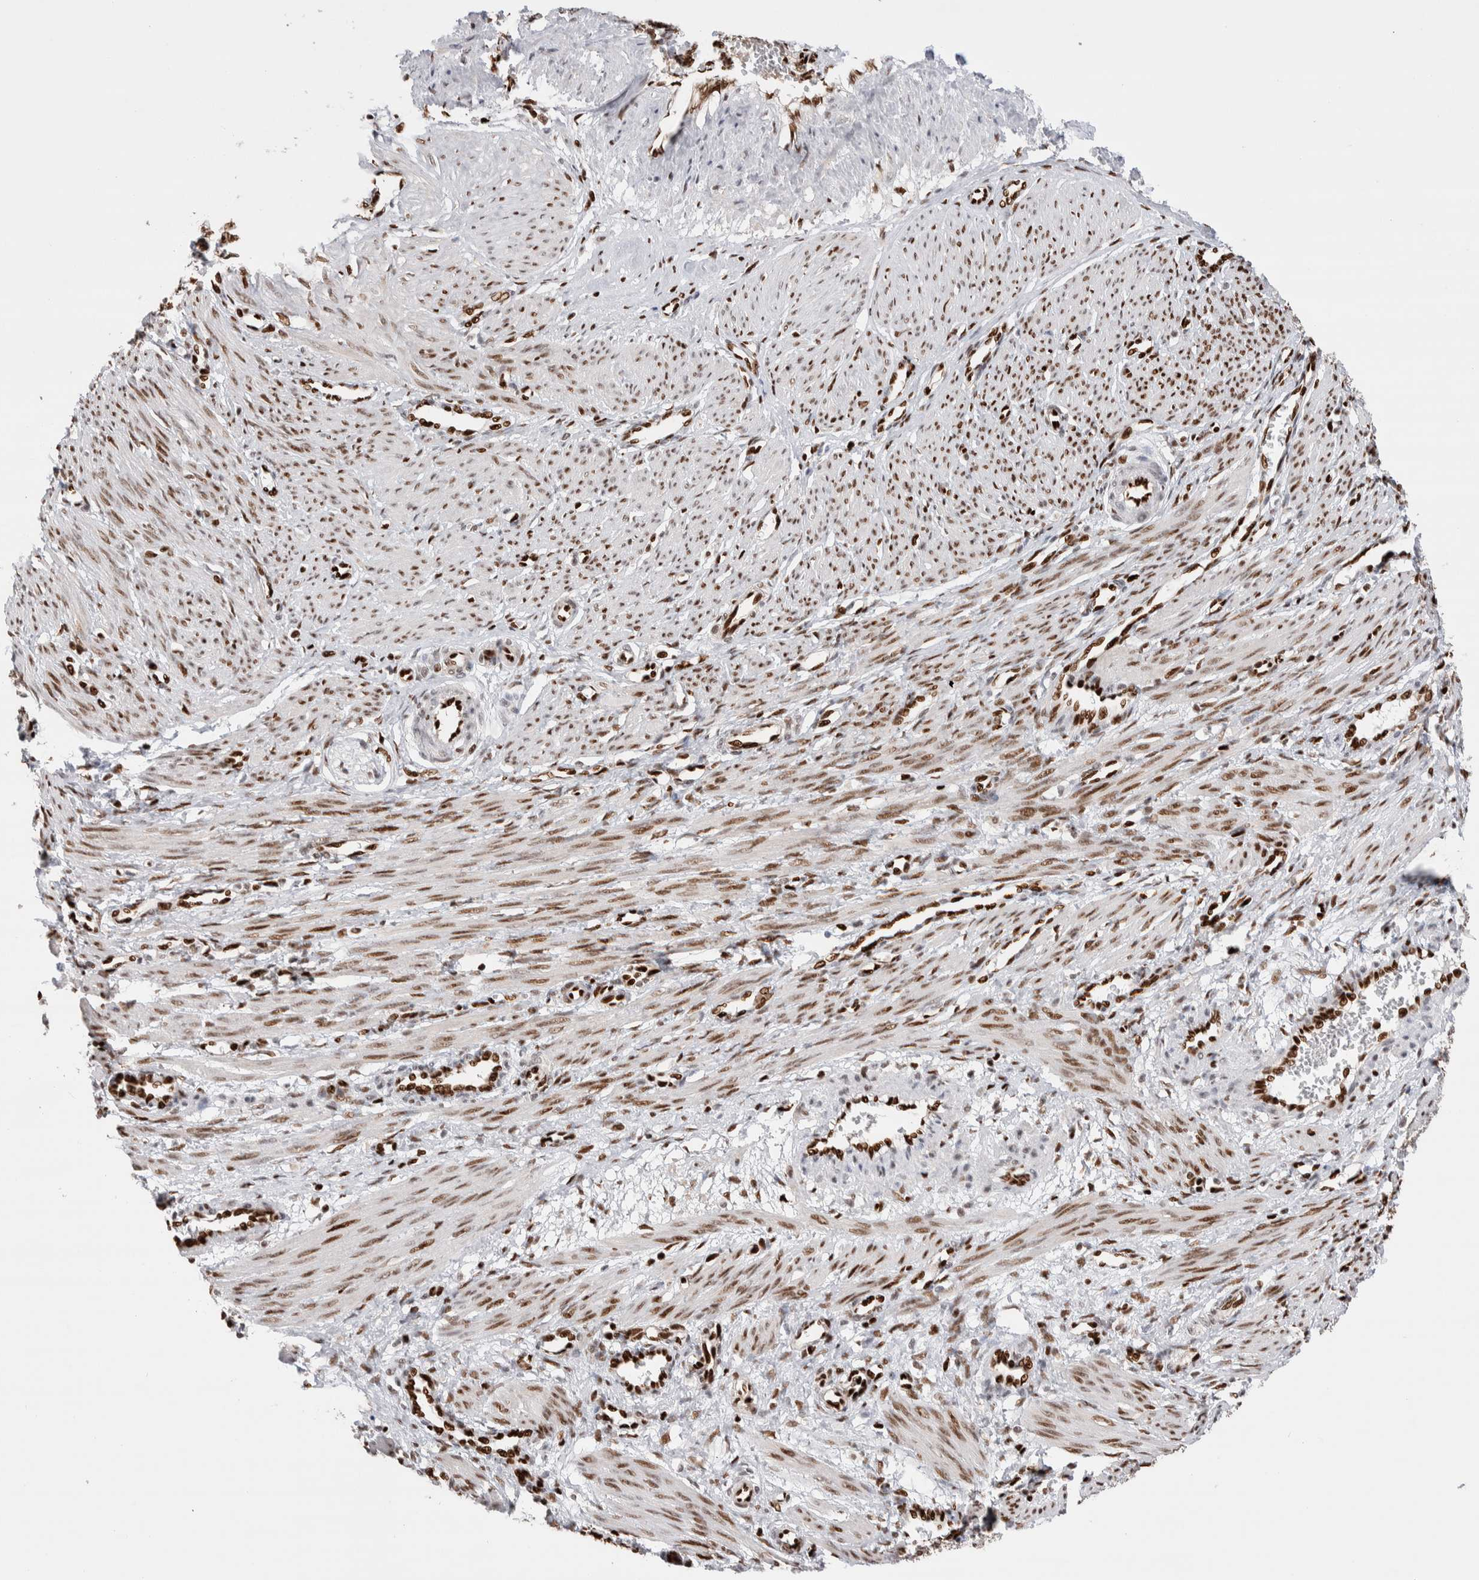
{"staining": {"intensity": "moderate", "quantity": ">75%", "location": "nuclear"}, "tissue": "smooth muscle", "cell_type": "Smooth muscle cells", "image_type": "normal", "snomed": [{"axis": "morphology", "description": "Normal tissue, NOS"}, {"axis": "topography", "description": "Endometrium"}], "caption": "Brown immunohistochemical staining in normal smooth muscle displays moderate nuclear positivity in about >75% of smooth muscle cells. Ihc stains the protein in brown and the nuclei are stained blue.", "gene": "C17orf49", "patient": {"sex": "female", "age": 33}}